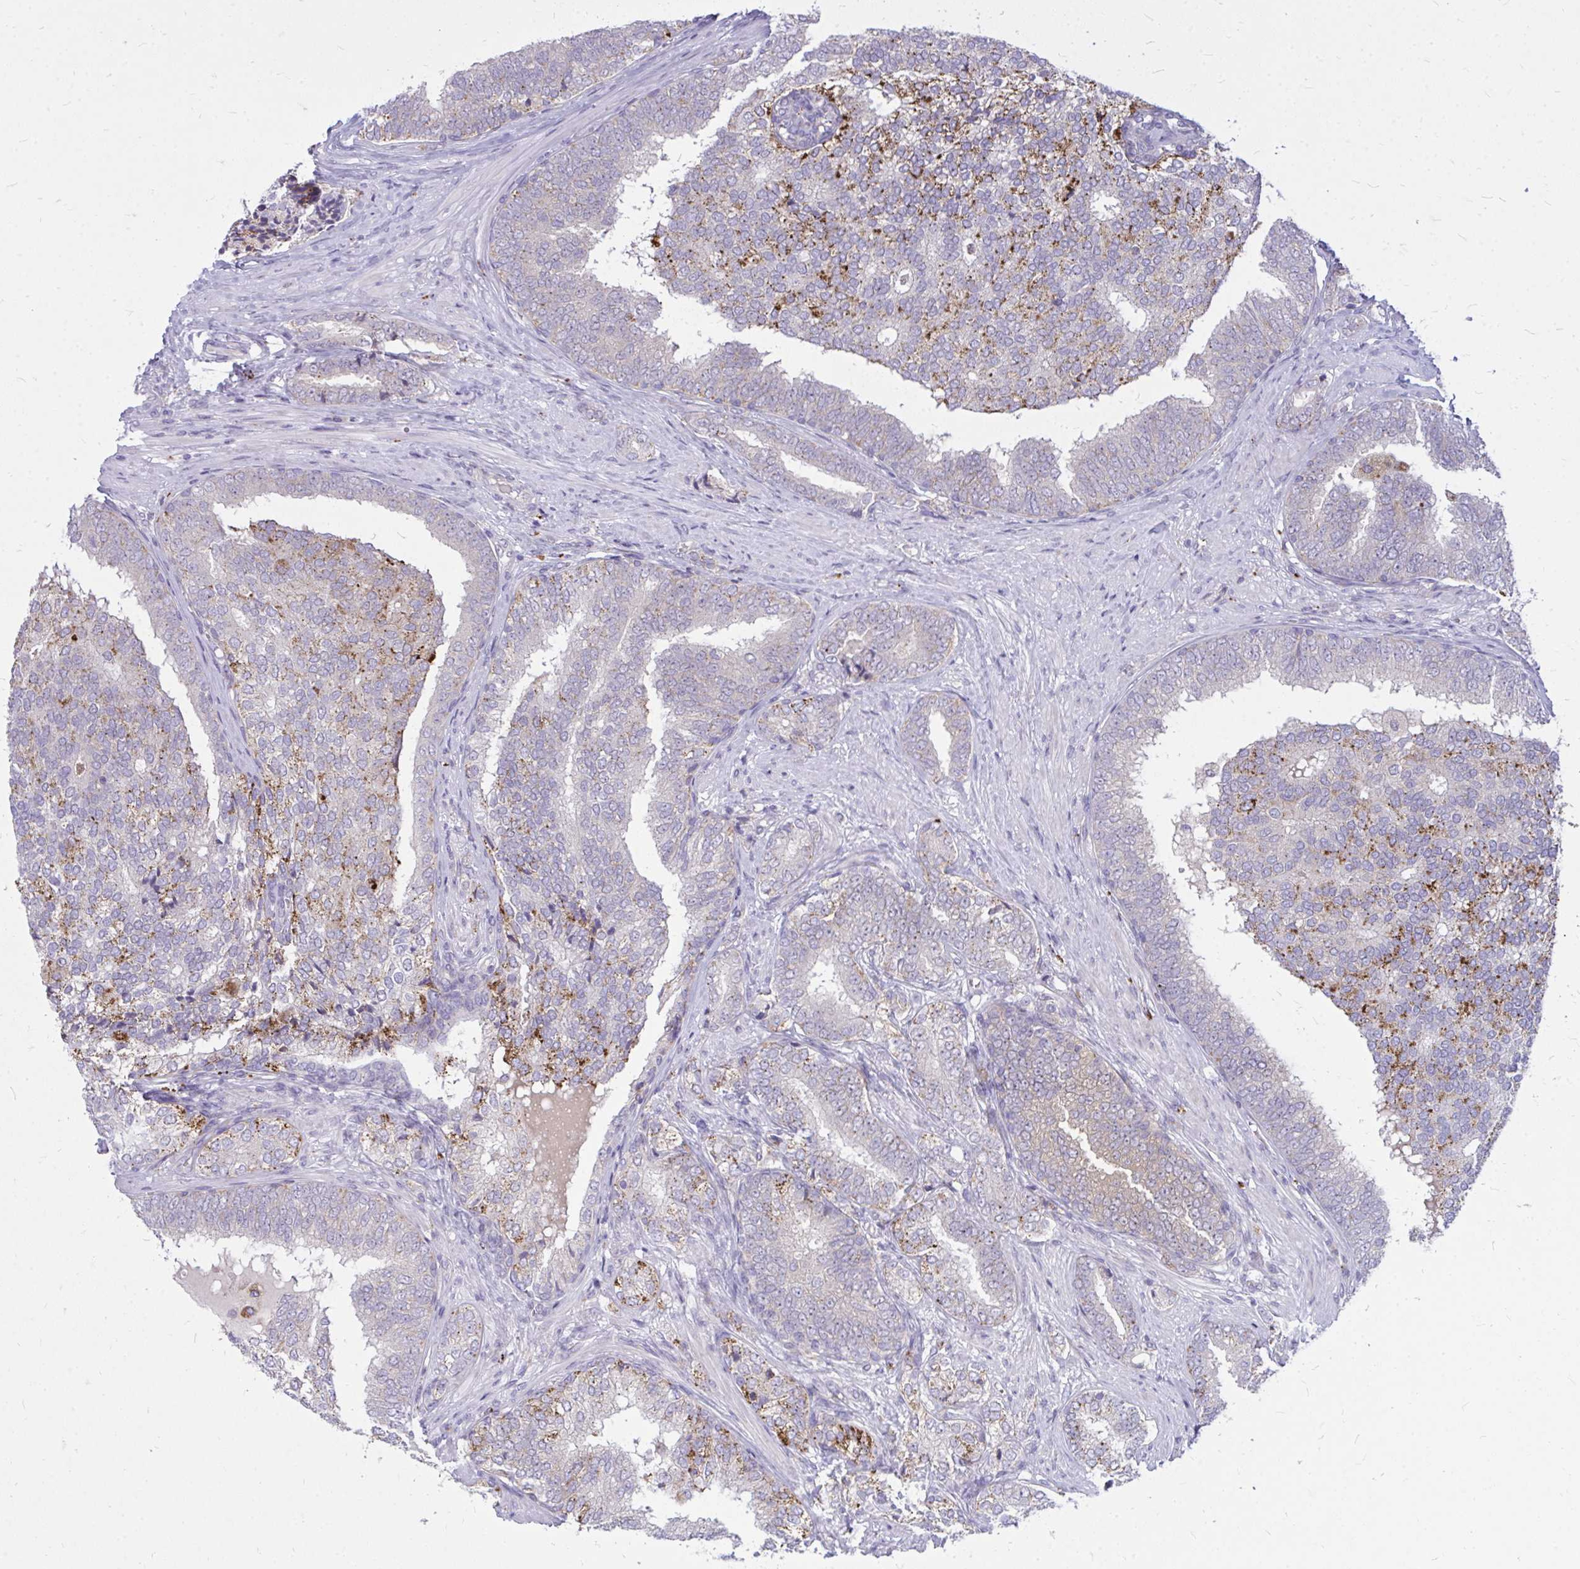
{"staining": {"intensity": "moderate", "quantity": "25%-75%", "location": "cytoplasmic/membranous"}, "tissue": "prostate cancer", "cell_type": "Tumor cells", "image_type": "cancer", "snomed": [{"axis": "morphology", "description": "Adenocarcinoma, High grade"}, {"axis": "topography", "description": "Prostate"}], "caption": "Protein staining reveals moderate cytoplasmic/membranous expression in approximately 25%-75% of tumor cells in prostate cancer (adenocarcinoma (high-grade)). (DAB (3,3'-diaminobenzidine) IHC, brown staining for protein, blue staining for nuclei).", "gene": "ZSCAN25", "patient": {"sex": "male", "age": 72}}